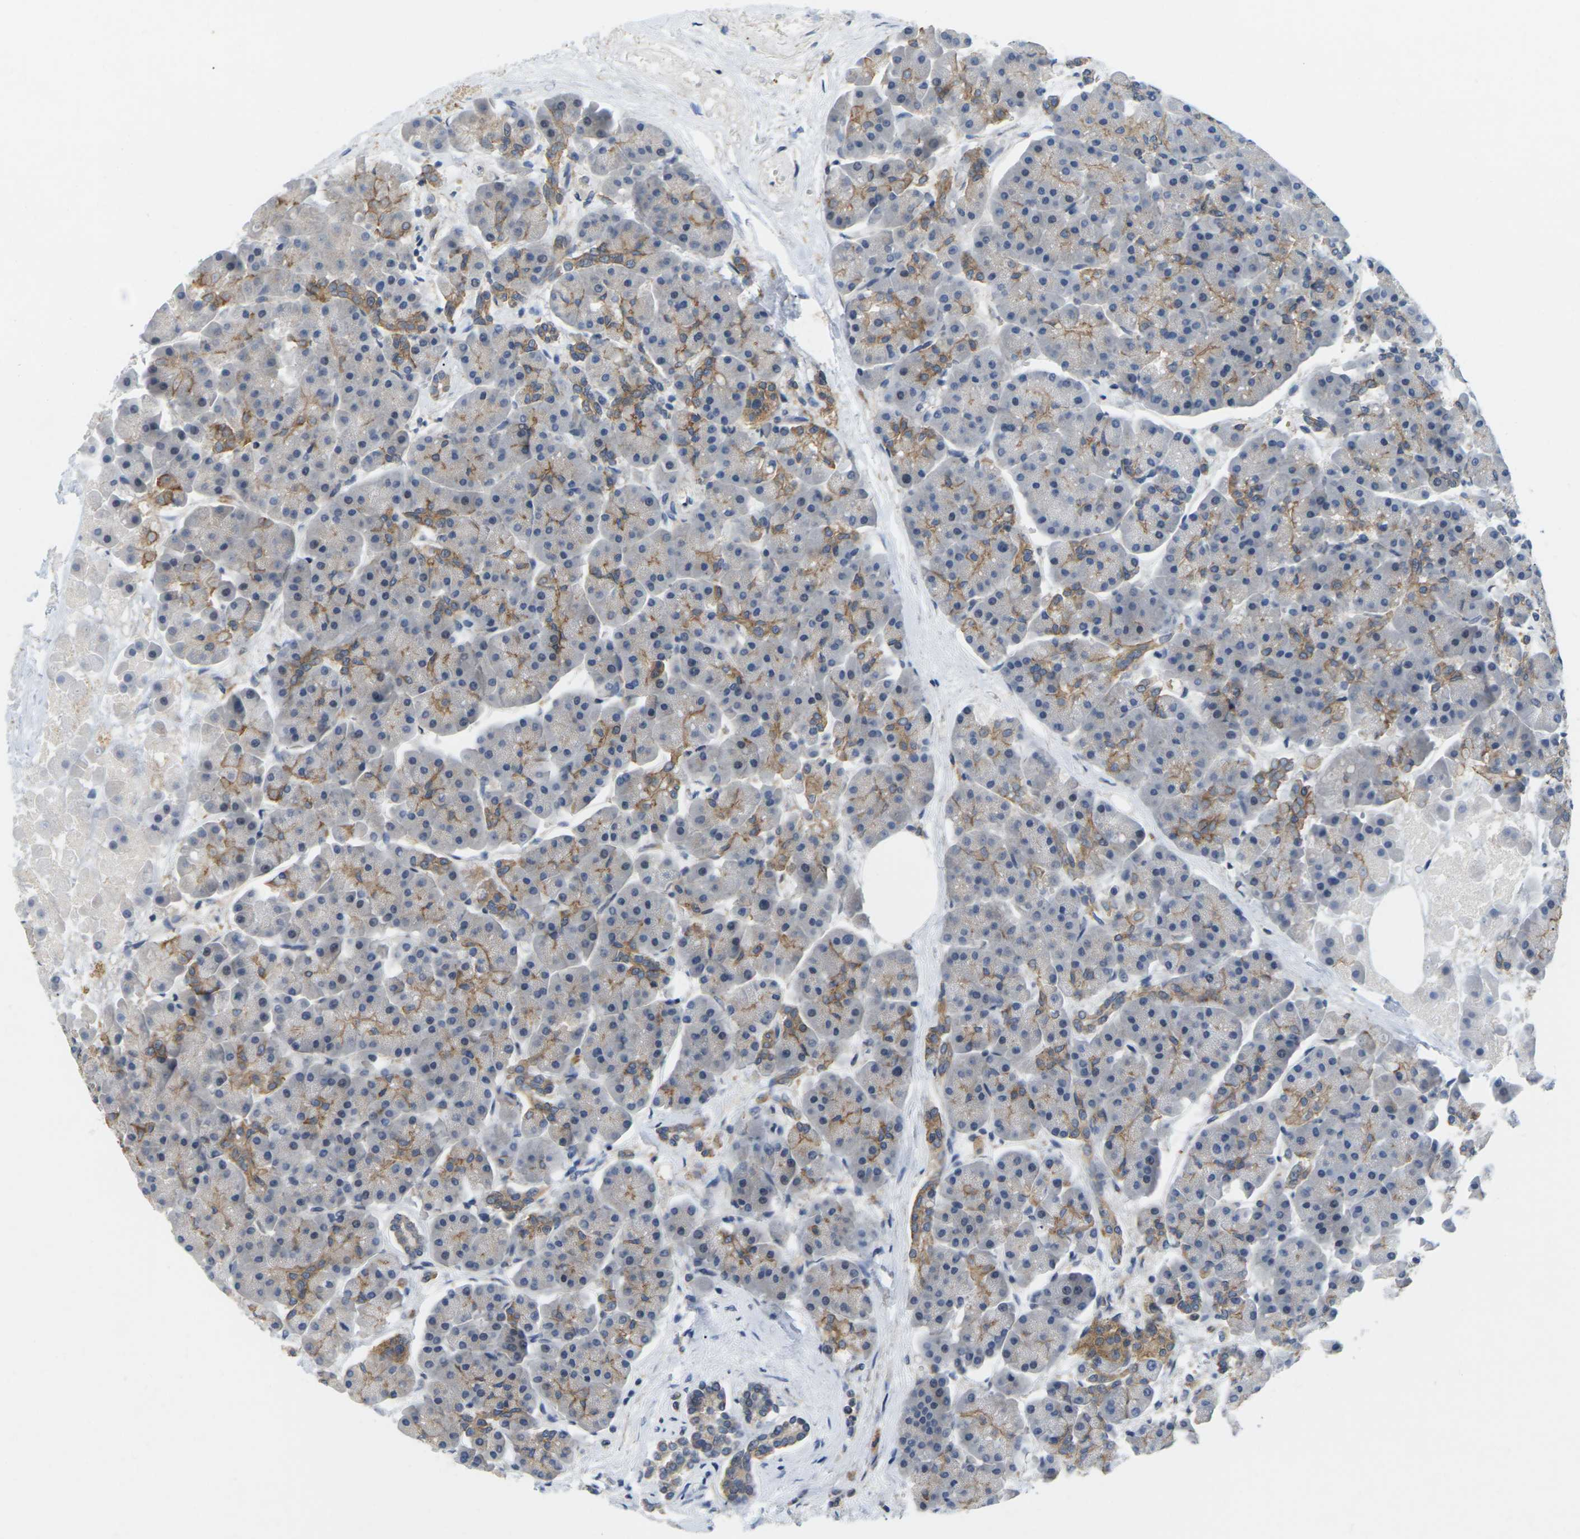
{"staining": {"intensity": "moderate", "quantity": "25%-75%", "location": "cytoplasmic/membranous"}, "tissue": "pancreas", "cell_type": "Exocrine glandular cells", "image_type": "normal", "snomed": [{"axis": "morphology", "description": "Normal tissue, NOS"}, {"axis": "topography", "description": "Pancreas"}], "caption": "Exocrine glandular cells reveal moderate cytoplasmic/membranous staining in approximately 25%-75% of cells in normal pancreas. (Brightfield microscopy of DAB IHC at high magnification).", "gene": "SCNN1A", "patient": {"sex": "female", "age": 70}}